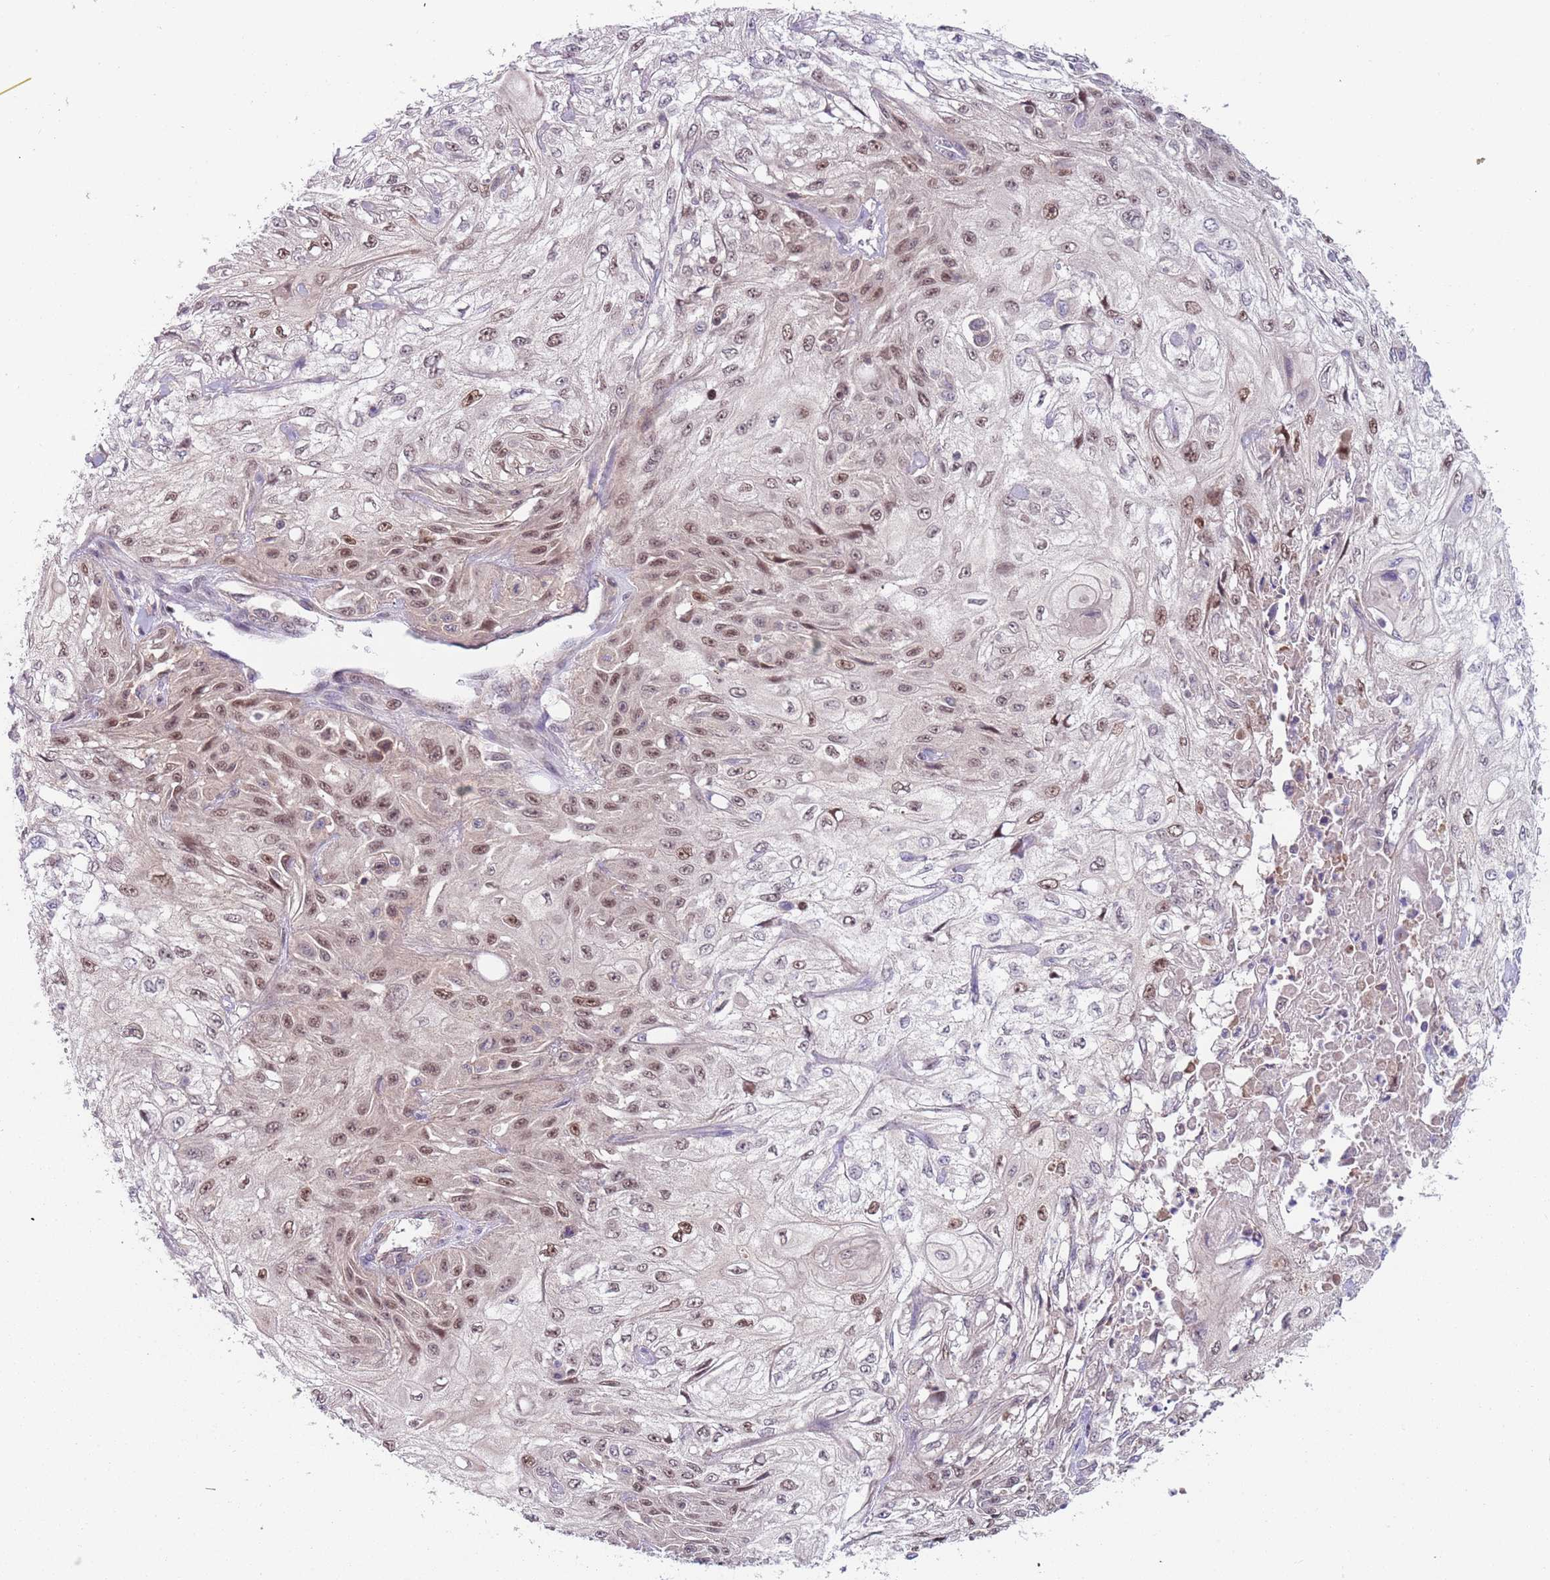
{"staining": {"intensity": "moderate", "quantity": "25%-75%", "location": "nuclear"}, "tissue": "skin cancer", "cell_type": "Tumor cells", "image_type": "cancer", "snomed": [{"axis": "morphology", "description": "Squamous cell carcinoma, NOS"}, {"axis": "morphology", "description": "Squamous cell carcinoma, metastatic, NOS"}, {"axis": "topography", "description": "Skin"}, {"axis": "topography", "description": "Lymph node"}], "caption": "Immunohistochemistry (IHC) micrograph of skin cancer (metastatic squamous cell carcinoma) stained for a protein (brown), which displays medium levels of moderate nuclear expression in about 25%-75% of tumor cells.", "gene": "RMND5B", "patient": {"sex": "male", "age": 75}}